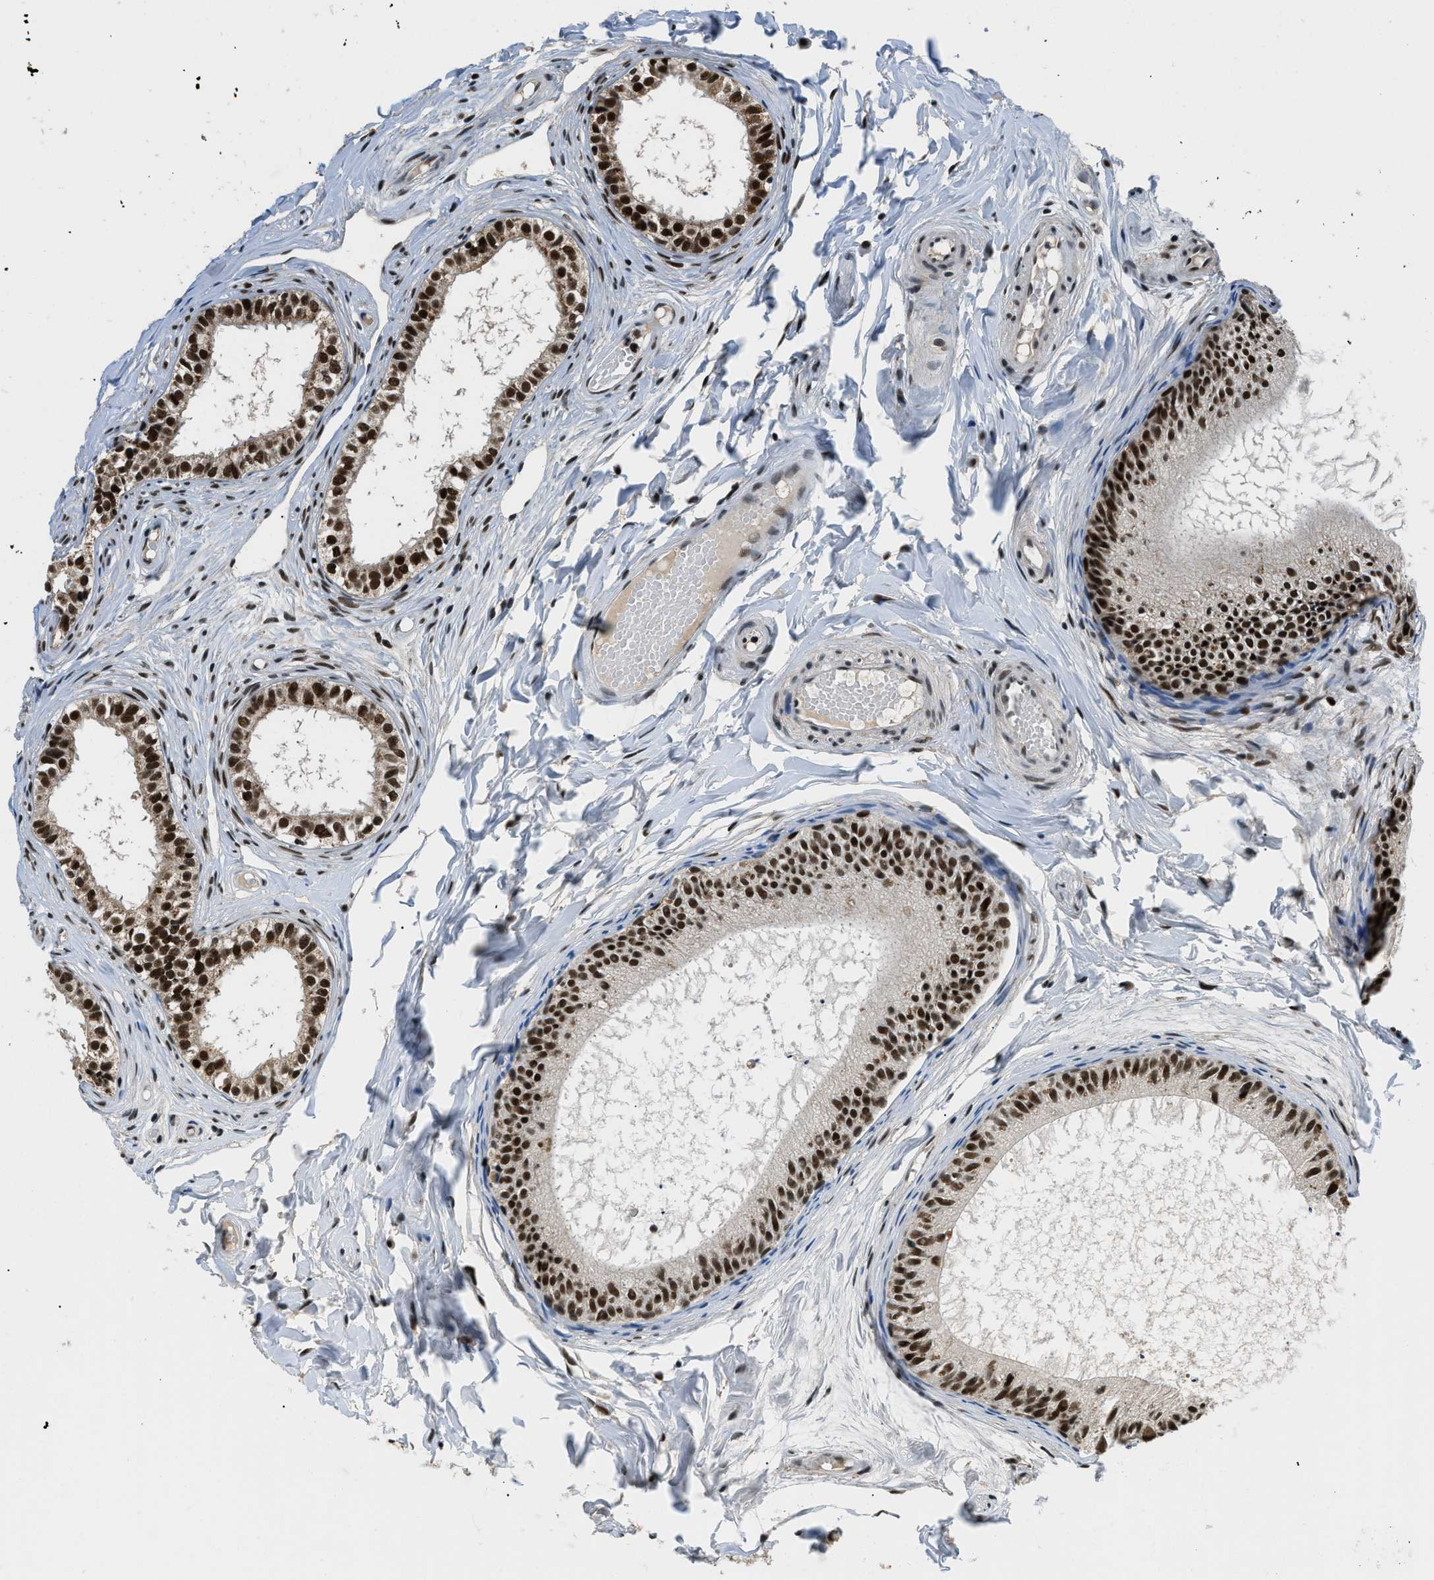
{"staining": {"intensity": "strong", "quantity": ">75%", "location": "nuclear"}, "tissue": "epididymis", "cell_type": "Glandular cells", "image_type": "normal", "snomed": [{"axis": "morphology", "description": "Normal tissue, NOS"}, {"axis": "topography", "description": "Epididymis"}], "caption": "Immunohistochemical staining of benign epididymis shows >75% levels of strong nuclear protein expression in about >75% of glandular cells.", "gene": "KDM3B", "patient": {"sex": "male", "age": 46}}